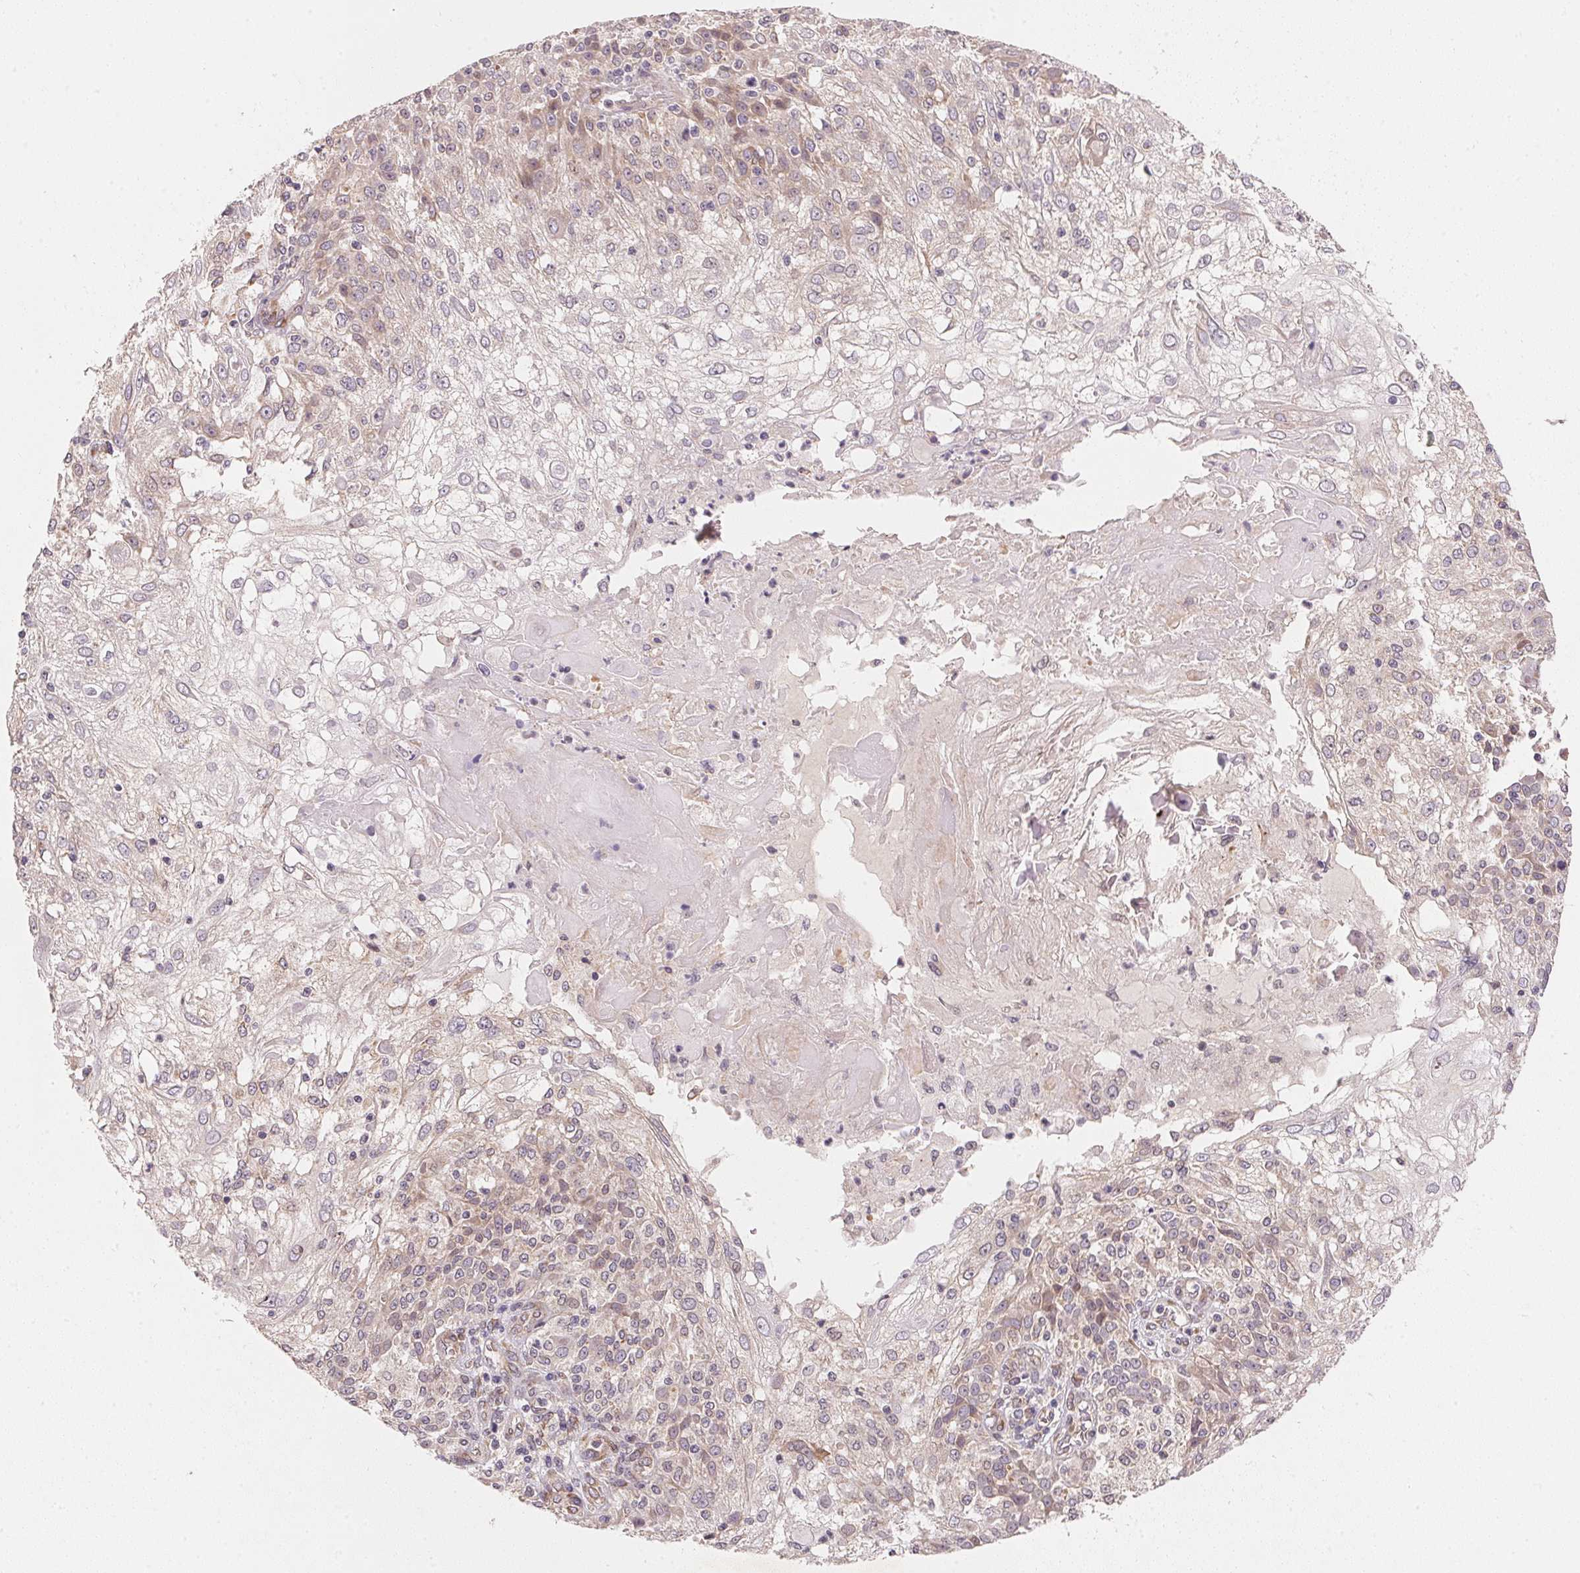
{"staining": {"intensity": "weak", "quantity": "<25%", "location": "cytoplasmic/membranous"}, "tissue": "skin cancer", "cell_type": "Tumor cells", "image_type": "cancer", "snomed": [{"axis": "morphology", "description": "Normal tissue, NOS"}, {"axis": "morphology", "description": "Squamous cell carcinoma, NOS"}, {"axis": "topography", "description": "Skin"}], "caption": "There is no significant positivity in tumor cells of skin cancer. The staining was performed using DAB to visualize the protein expression in brown, while the nuclei were stained in blue with hematoxylin (Magnification: 20x).", "gene": "EI24", "patient": {"sex": "female", "age": 83}}